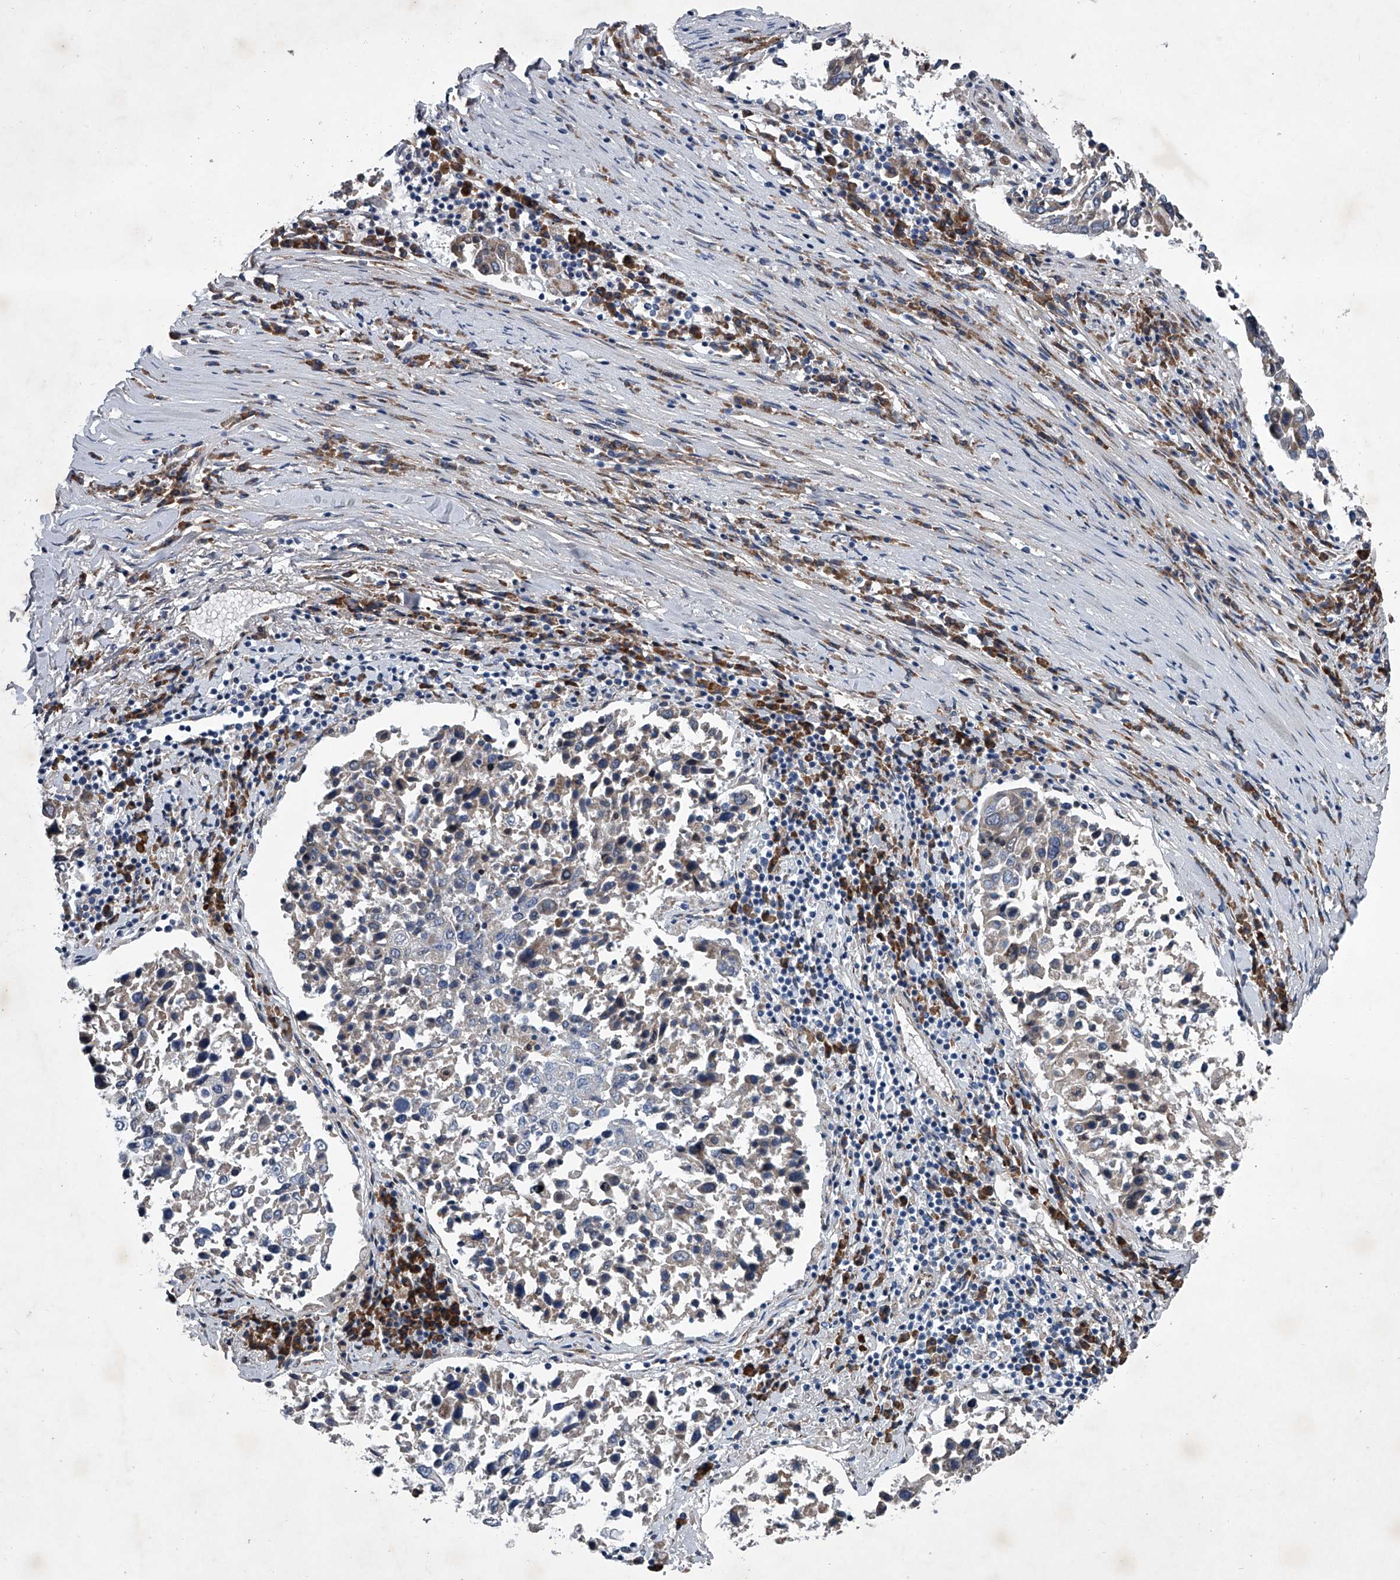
{"staining": {"intensity": "negative", "quantity": "none", "location": "none"}, "tissue": "lung cancer", "cell_type": "Tumor cells", "image_type": "cancer", "snomed": [{"axis": "morphology", "description": "Squamous cell carcinoma, NOS"}, {"axis": "topography", "description": "Lung"}], "caption": "This is an immunohistochemistry image of human lung cancer (squamous cell carcinoma). There is no positivity in tumor cells.", "gene": "ABCG1", "patient": {"sex": "male", "age": 65}}